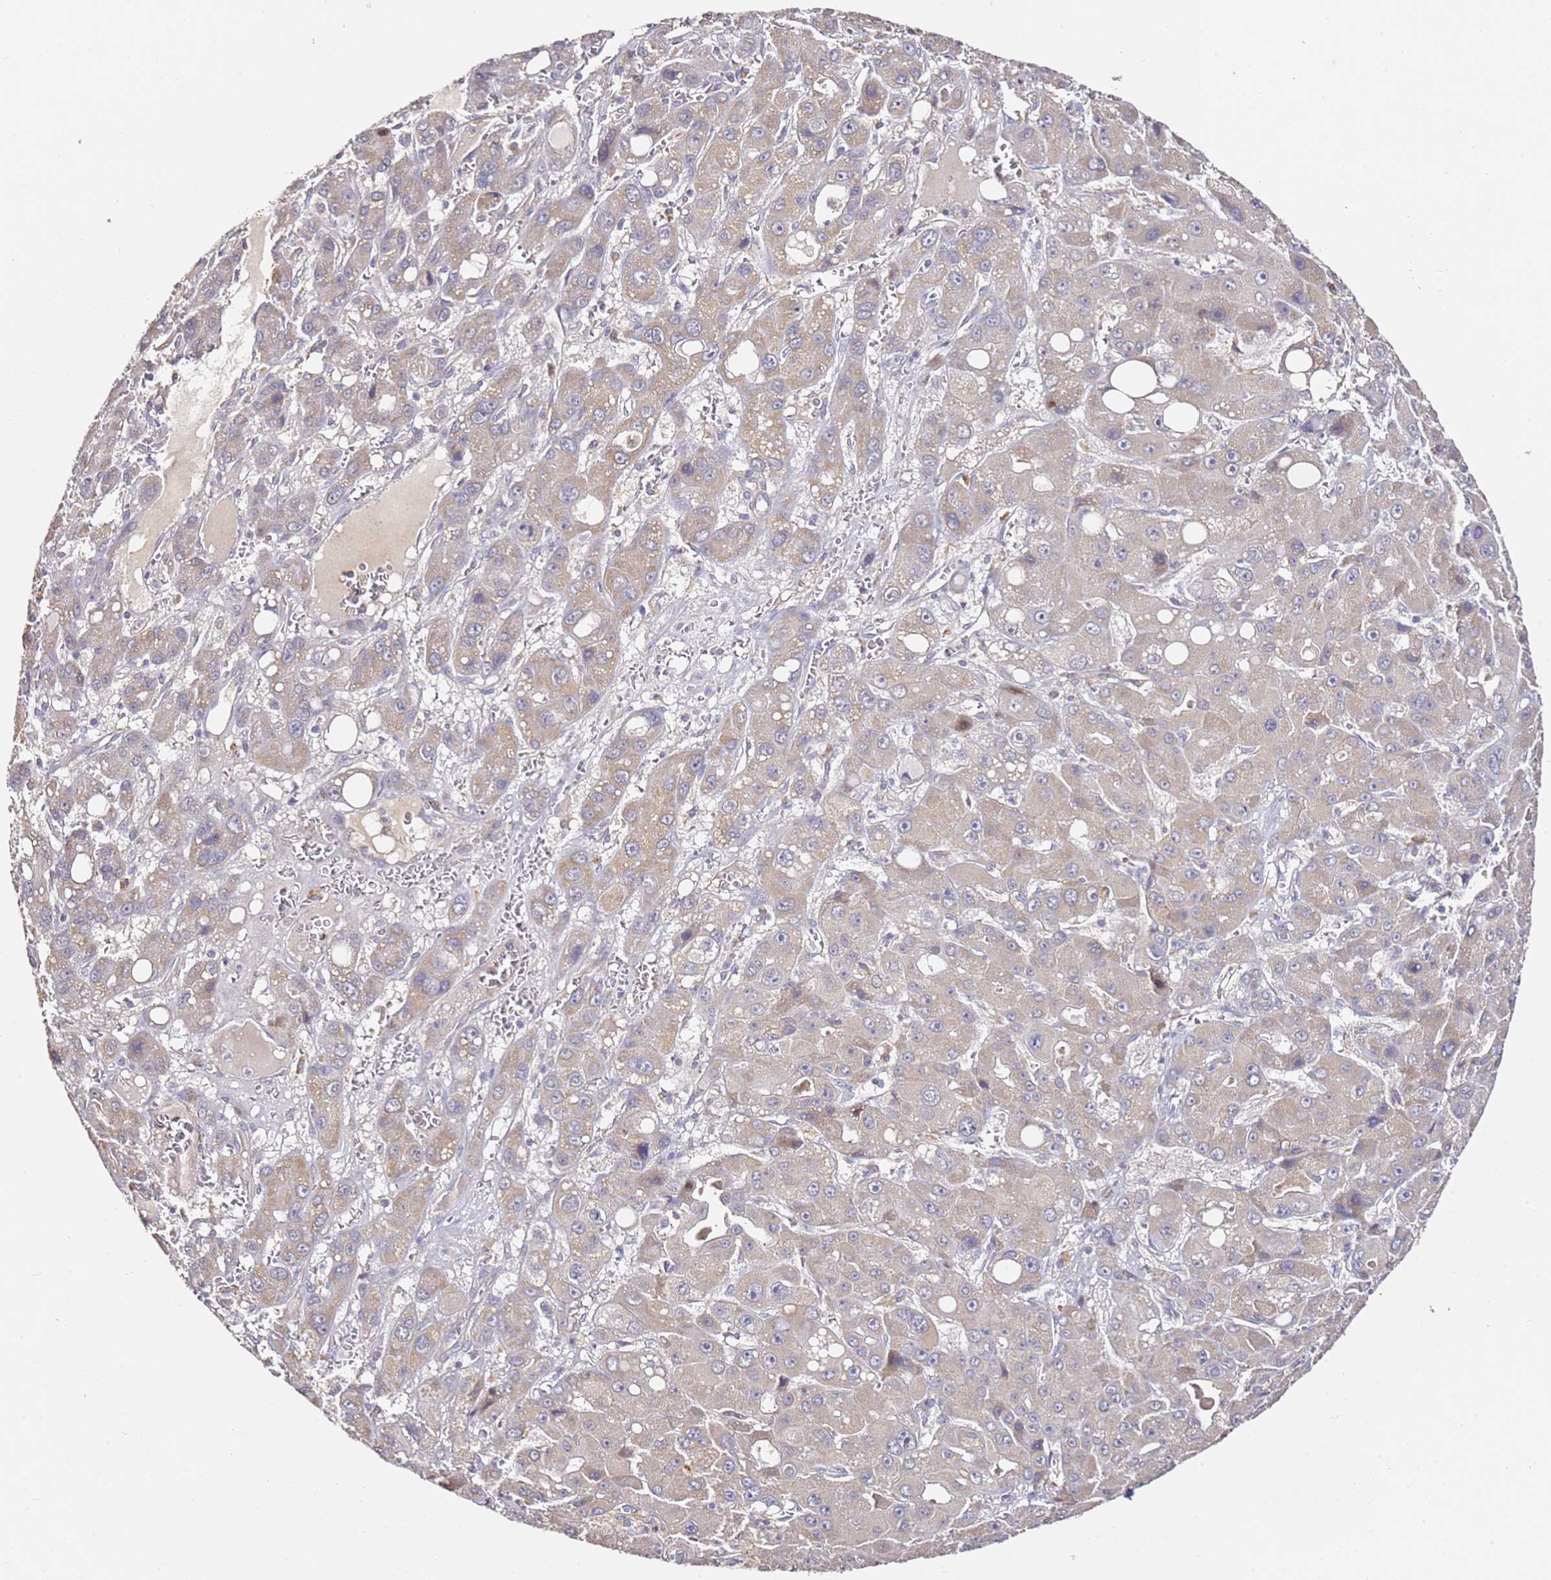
{"staining": {"intensity": "weak", "quantity": "25%-75%", "location": "cytoplasmic/membranous"}, "tissue": "liver cancer", "cell_type": "Tumor cells", "image_type": "cancer", "snomed": [{"axis": "morphology", "description": "Carcinoma, Hepatocellular, NOS"}, {"axis": "topography", "description": "Liver"}], "caption": "Human liver hepatocellular carcinoma stained with a protein marker exhibits weak staining in tumor cells.", "gene": "OR2B11", "patient": {"sex": "male", "age": 55}}